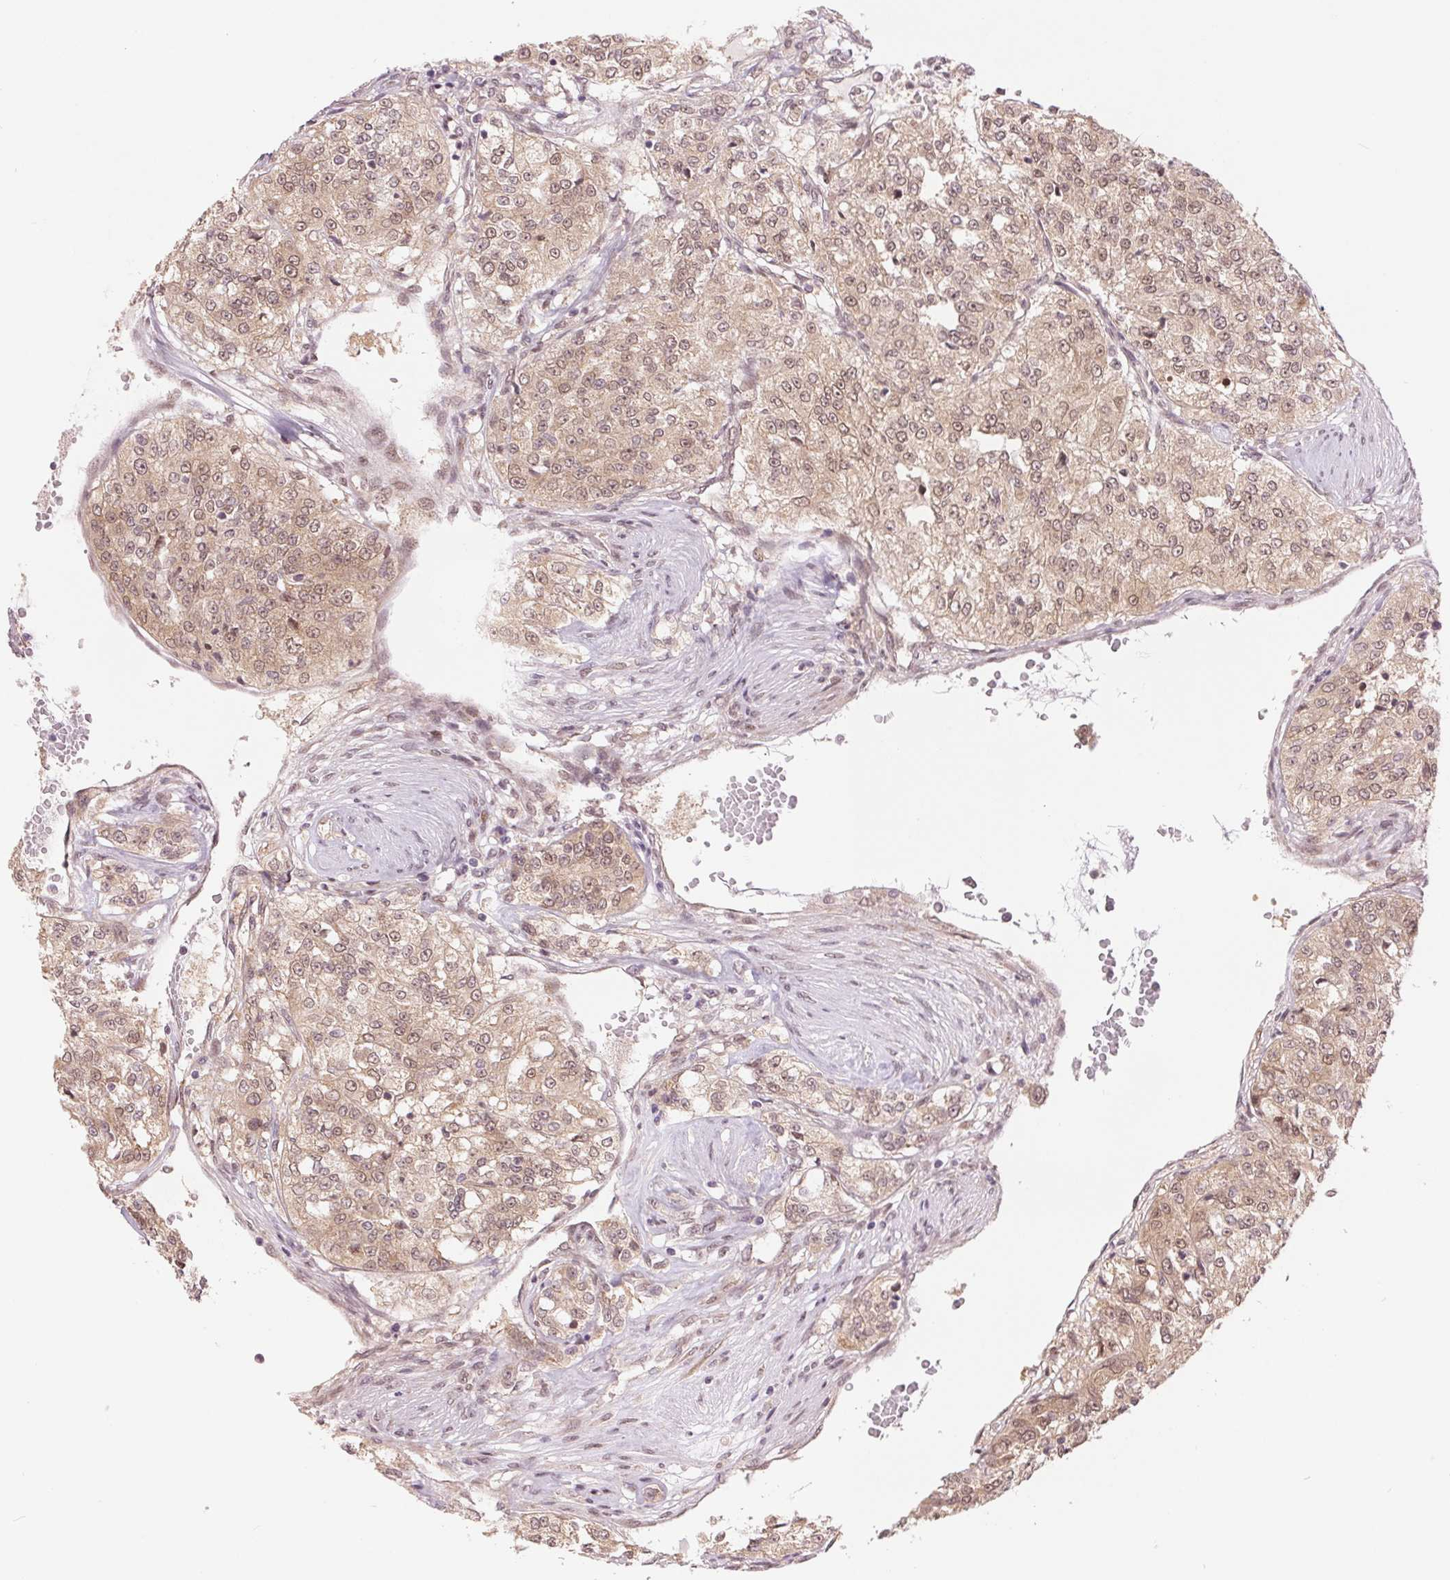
{"staining": {"intensity": "moderate", "quantity": ">75%", "location": "cytoplasmic/membranous,nuclear"}, "tissue": "renal cancer", "cell_type": "Tumor cells", "image_type": "cancer", "snomed": [{"axis": "morphology", "description": "Adenocarcinoma, NOS"}, {"axis": "topography", "description": "Kidney"}], "caption": "DAB immunohistochemical staining of adenocarcinoma (renal) displays moderate cytoplasmic/membranous and nuclear protein staining in approximately >75% of tumor cells.", "gene": "ERI3", "patient": {"sex": "female", "age": 63}}